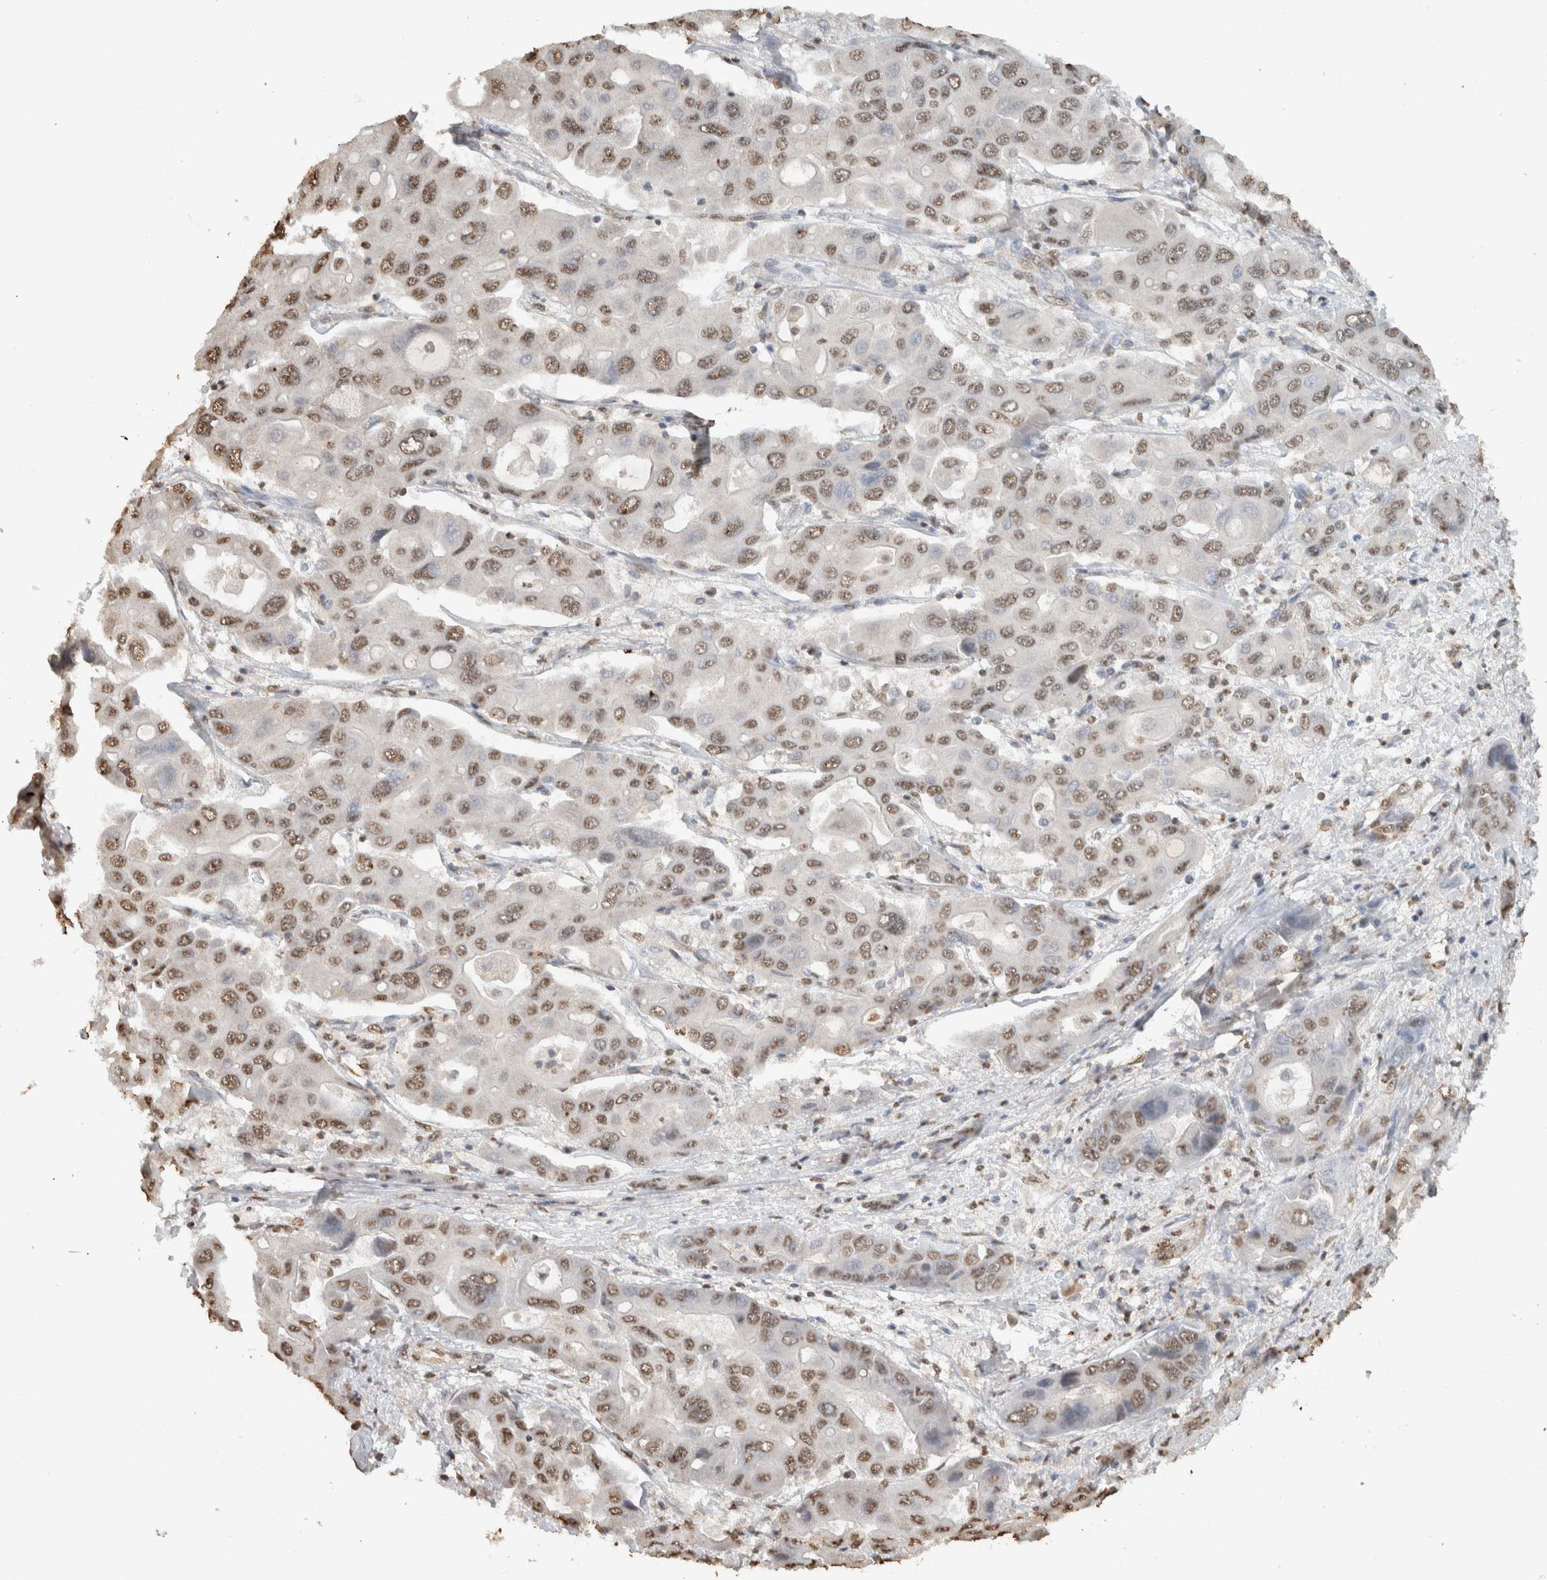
{"staining": {"intensity": "moderate", "quantity": ">75%", "location": "nuclear"}, "tissue": "liver cancer", "cell_type": "Tumor cells", "image_type": "cancer", "snomed": [{"axis": "morphology", "description": "Cholangiocarcinoma"}, {"axis": "topography", "description": "Liver"}], "caption": "IHC histopathology image of human liver cancer stained for a protein (brown), which exhibits medium levels of moderate nuclear positivity in about >75% of tumor cells.", "gene": "HAND2", "patient": {"sex": "male", "age": 67}}